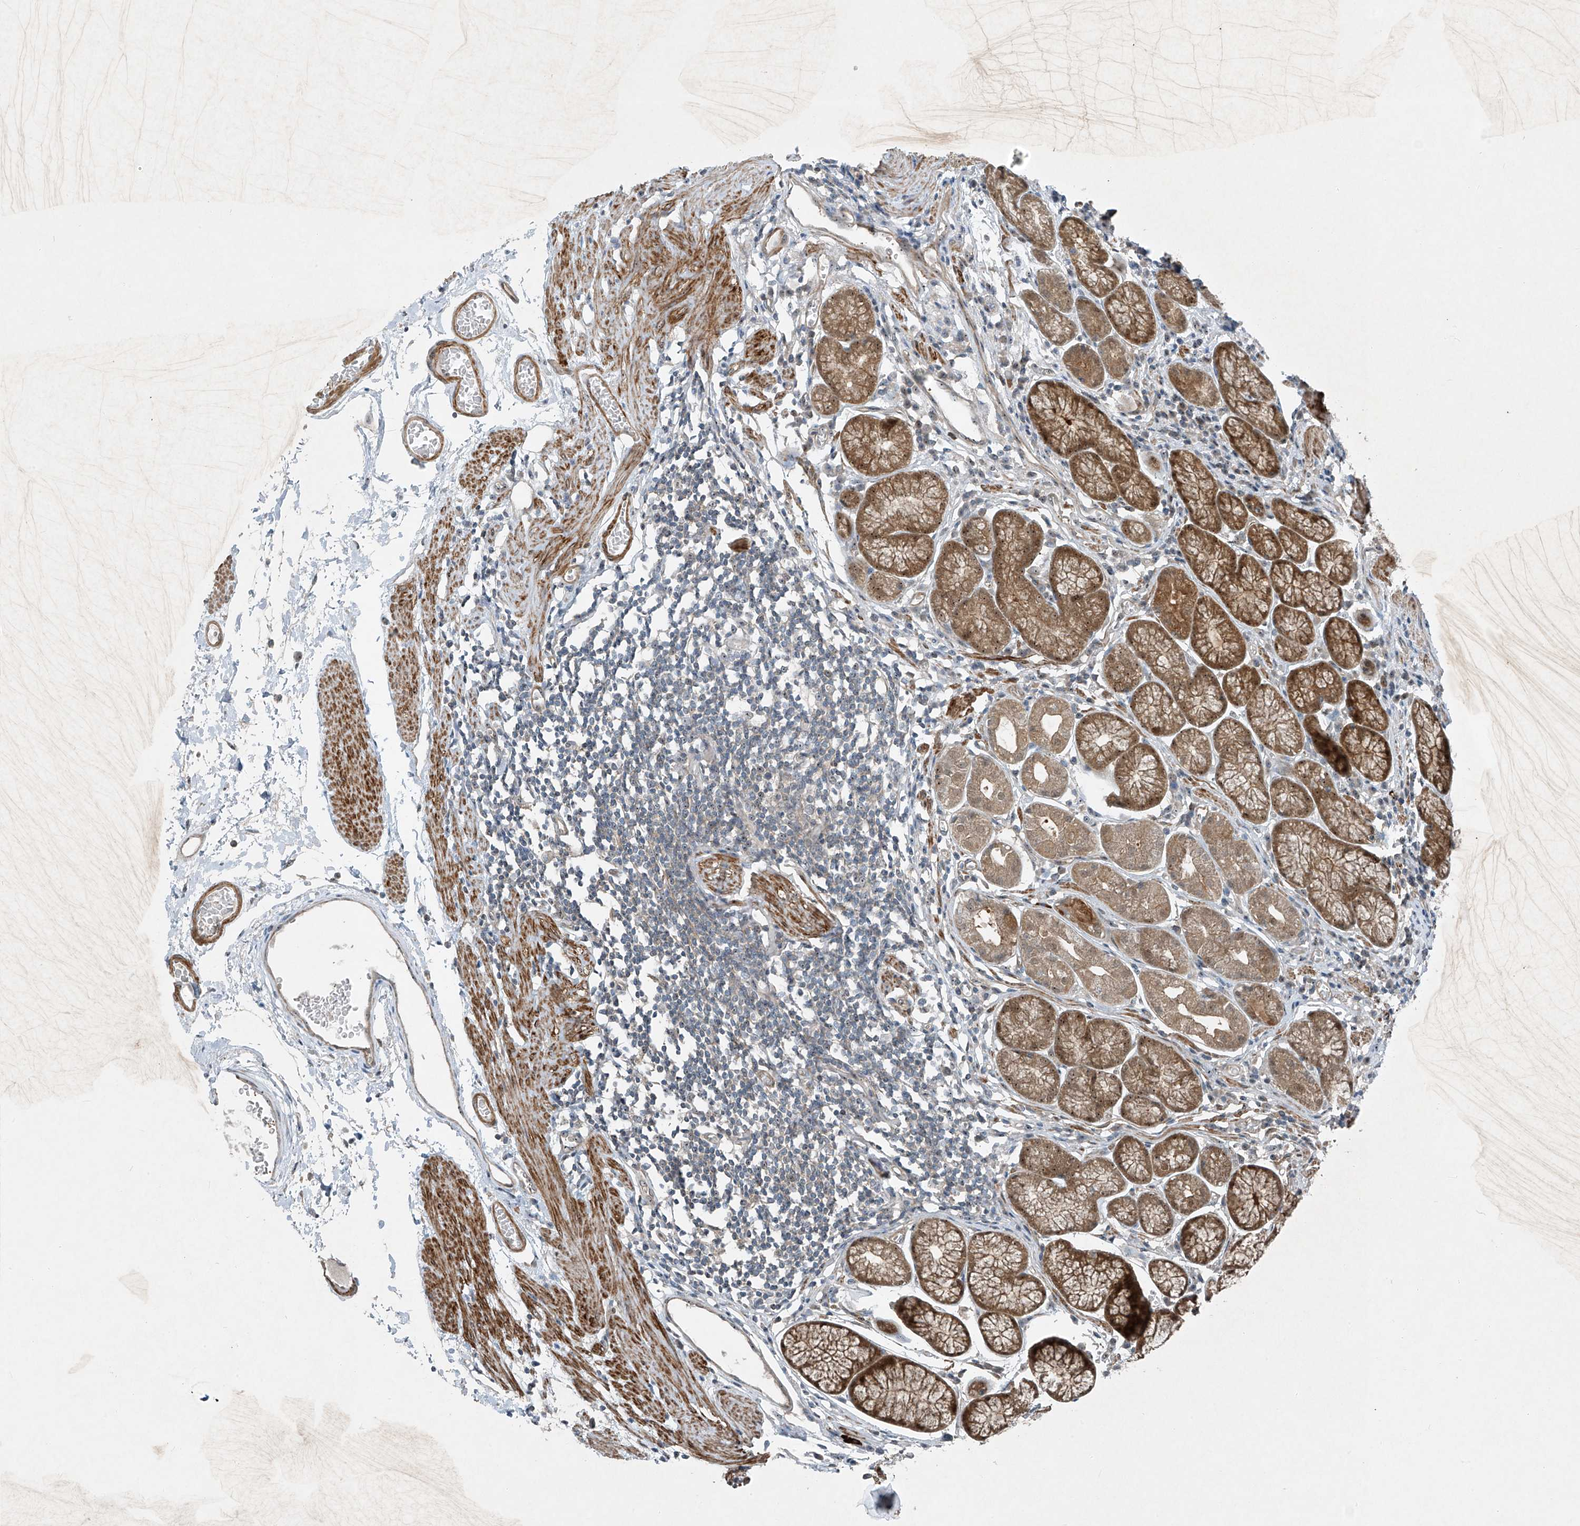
{"staining": {"intensity": "moderate", "quantity": ">75%", "location": "cytoplasmic/membranous,nuclear"}, "tissue": "stomach", "cell_type": "Glandular cells", "image_type": "normal", "snomed": [{"axis": "morphology", "description": "Normal tissue, NOS"}, {"axis": "topography", "description": "Stomach"}], "caption": "Glandular cells show medium levels of moderate cytoplasmic/membranous,nuclear positivity in approximately >75% of cells in unremarkable human stomach. (DAB = brown stain, brightfield microscopy at high magnification).", "gene": "PPCS", "patient": {"sex": "male", "age": 55}}